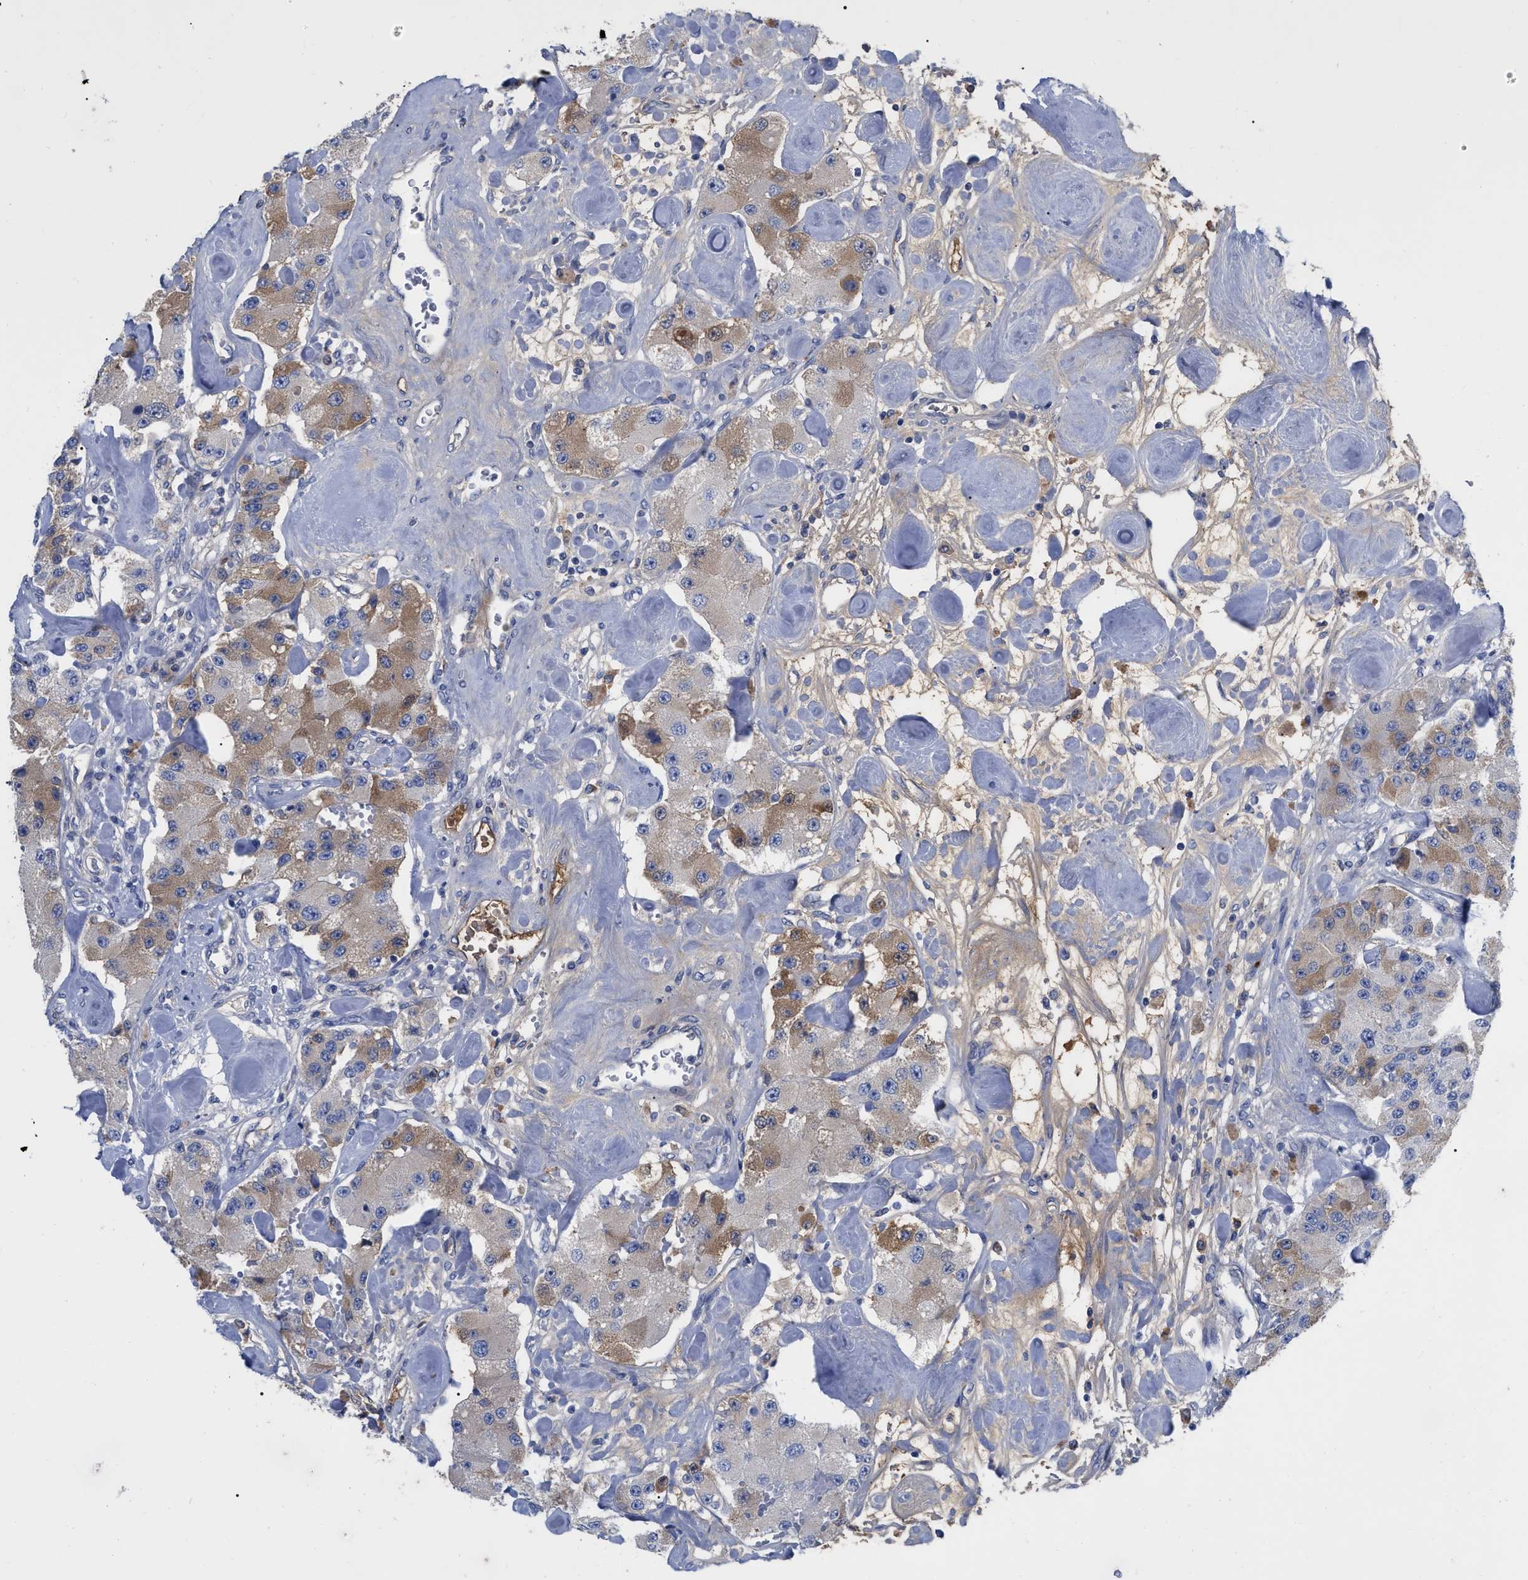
{"staining": {"intensity": "moderate", "quantity": "<25%", "location": "cytoplasmic/membranous"}, "tissue": "carcinoid", "cell_type": "Tumor cells", "image_type": "cancer", "snomed": [{"axis": "morphology", "description": "Carcinoid, malignant, NOS"}, {"axis": "topography", "description": "Pancreas"}], "caption": "Immunohistochemistry micrograph of neoplastic tissue: human carcinoid stained using immunohistochemistry (IHC) displays low levels of moderate protein expression localized specifically in the cytoplasmic/membranous of tumor cells, appearing as a cytoplasmic/membranous brown color.", "gene": "IGHV5-51", "patient": {"sex": "male", "age": 41}}